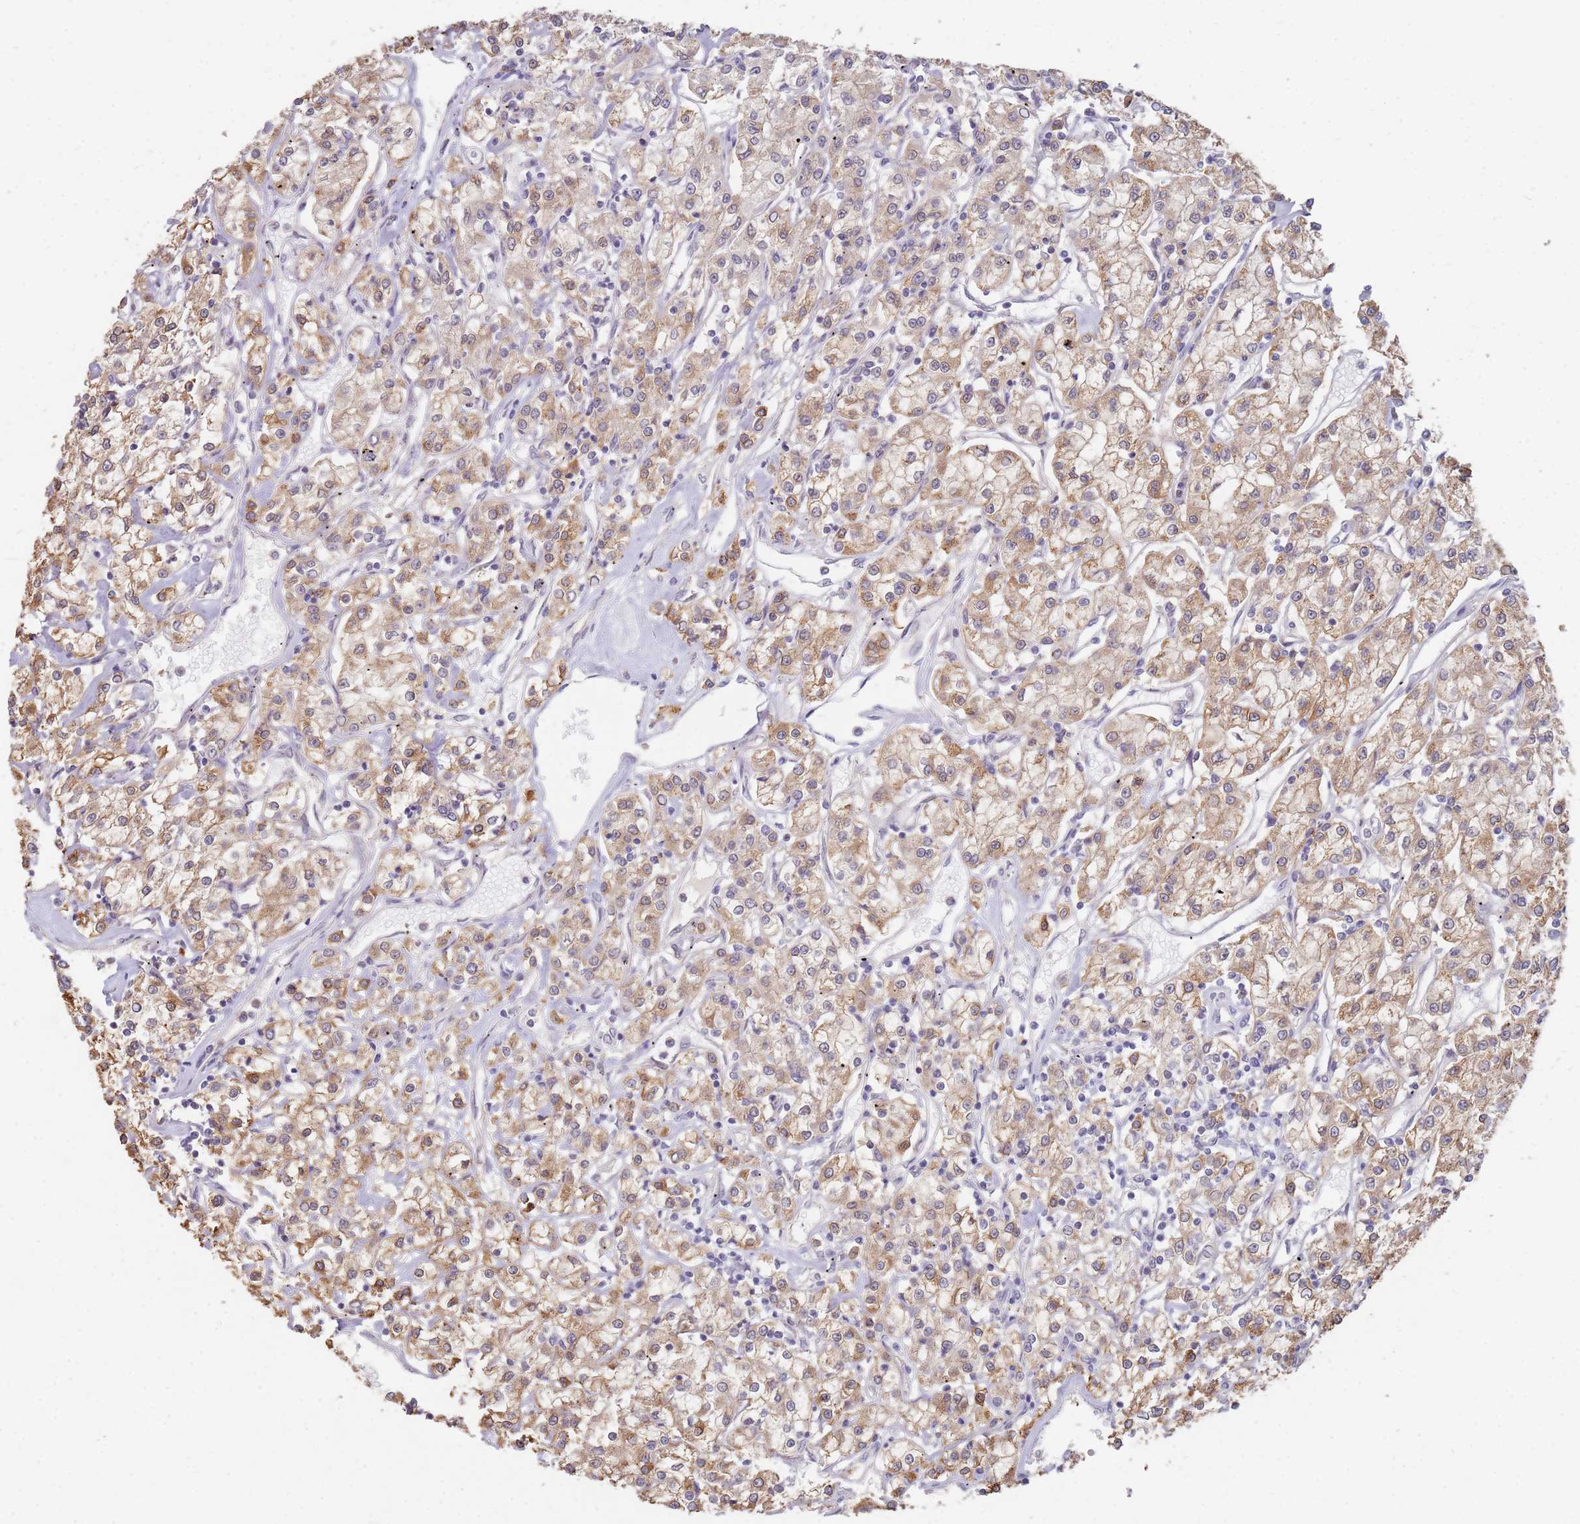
{"staining": {"intensity": "moderate", "quantity": ">75%", "location": "cytoplasmic/membranous"}, "tissue": "renal cancer", "cell_type": "Tumor cells", "image_type": "cancer", "snomed": [{"axis": "morphology", "description": "Adenocarcinoma, NOS"}, {"axis": "topography", "description": "Kidney"}], "caption": "Protein staining shows moderate cytoplasmic/membranous staining in approximately >75% of tumor cells in renal cancer (adenocarcinoma).", "gene": "MPEG1", "patient": {"sex": "female", "age": 59}}